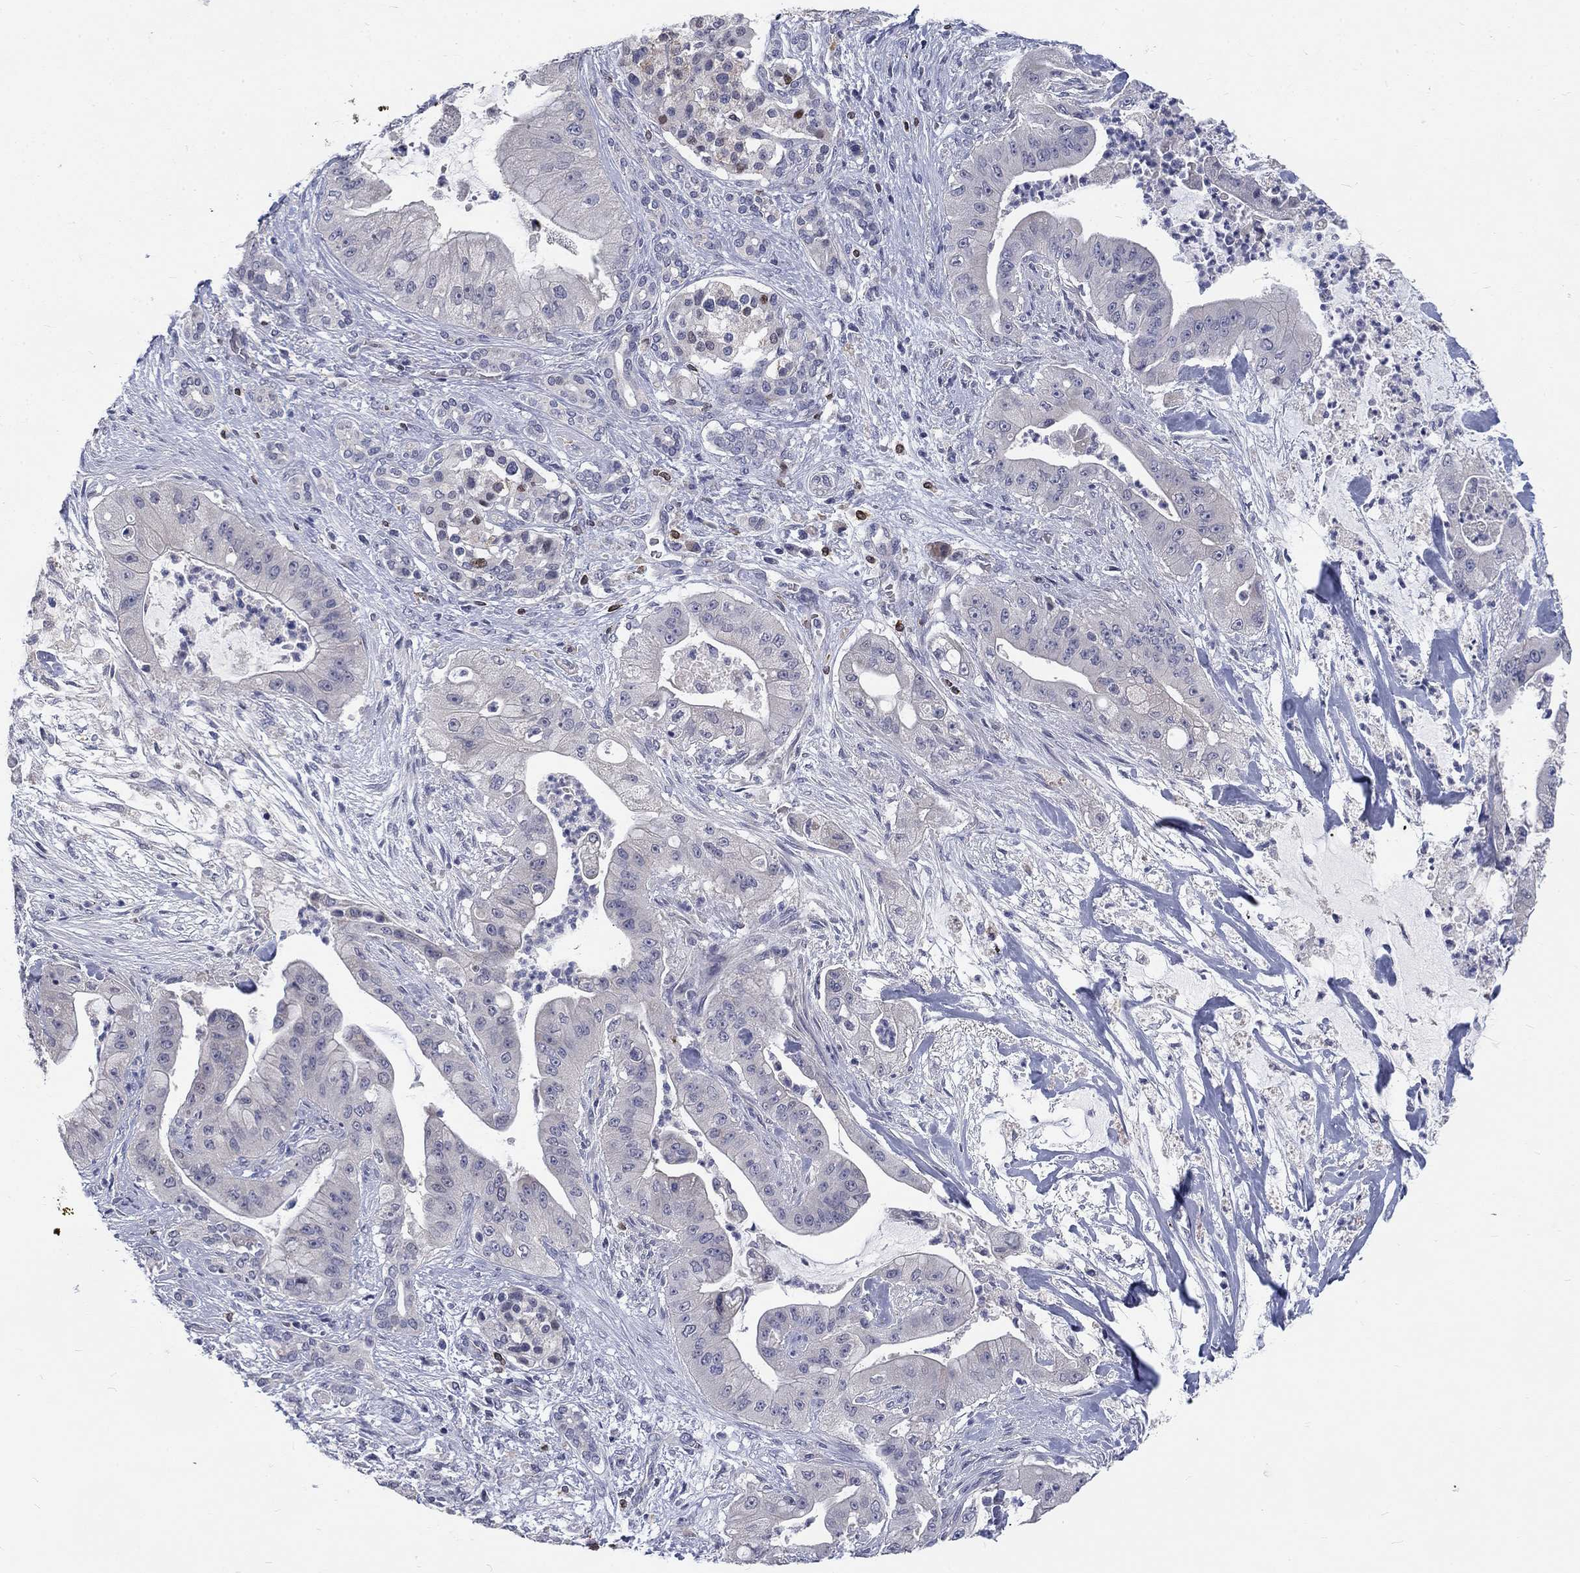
{"staining": {"intensity": "negative", "quantity": "none", "location": "none"}, "tissue": "pancreatic cancer", "cell_type": "Tumor cells", "image_type": "cancer", "snomed": [{"axis": "morphology", "description": "Normal tissue, NOS"}, {"axis": "morphology", "description": "Inflammation, NOS"}, {"axis": "morphology", "description": "Adenocarcinoma, NOS"}, {"axis": "topography", "description": "Pancreas"}], "caption": "Adenocarcinoma (pancreatic) stained for a protein using immunohistochemistry (IHC) demonstrates no positivity tumor cells.", "gene": "PHKA1", "patient": {"sex": "male", "age": 57}}